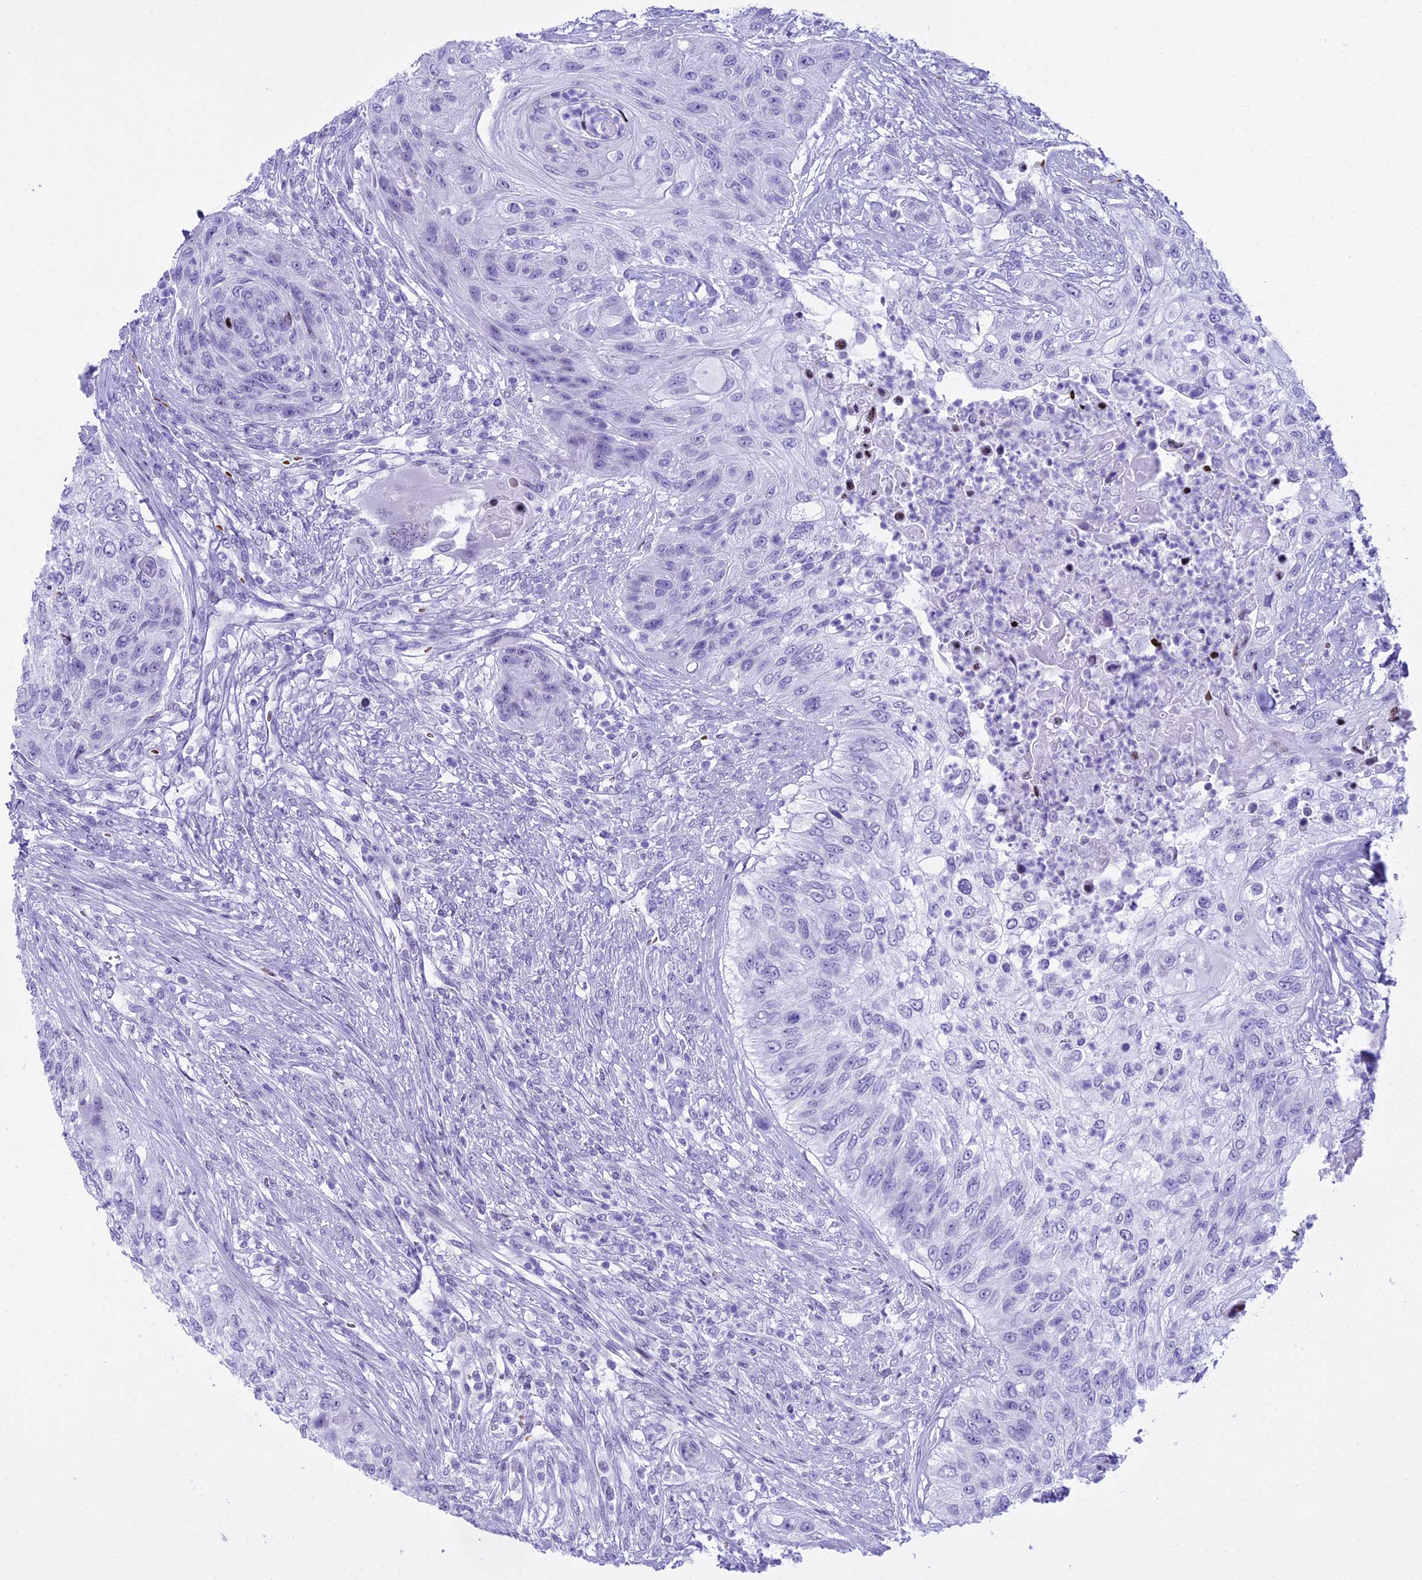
{"staining": {"intensity": "negative", "quantity": "none", "location": "none"}, "tissue": "urothelial cancer", "cell_type": "Tumor cells", "image_type": "cancer", "snomed": [{"axis": "morphology", "description": "Urothelial carcinoma, High grade"}, {"axis": "topography", "description": "Urinary bladder"}], "caption": "Immunohistochemistry photomicrograph of urothelial cancer stained for a protein (brown), which shows no expression in tumor cells.", "gene": "RNPS1", "patient": {"sex": "female", "age": 60}}